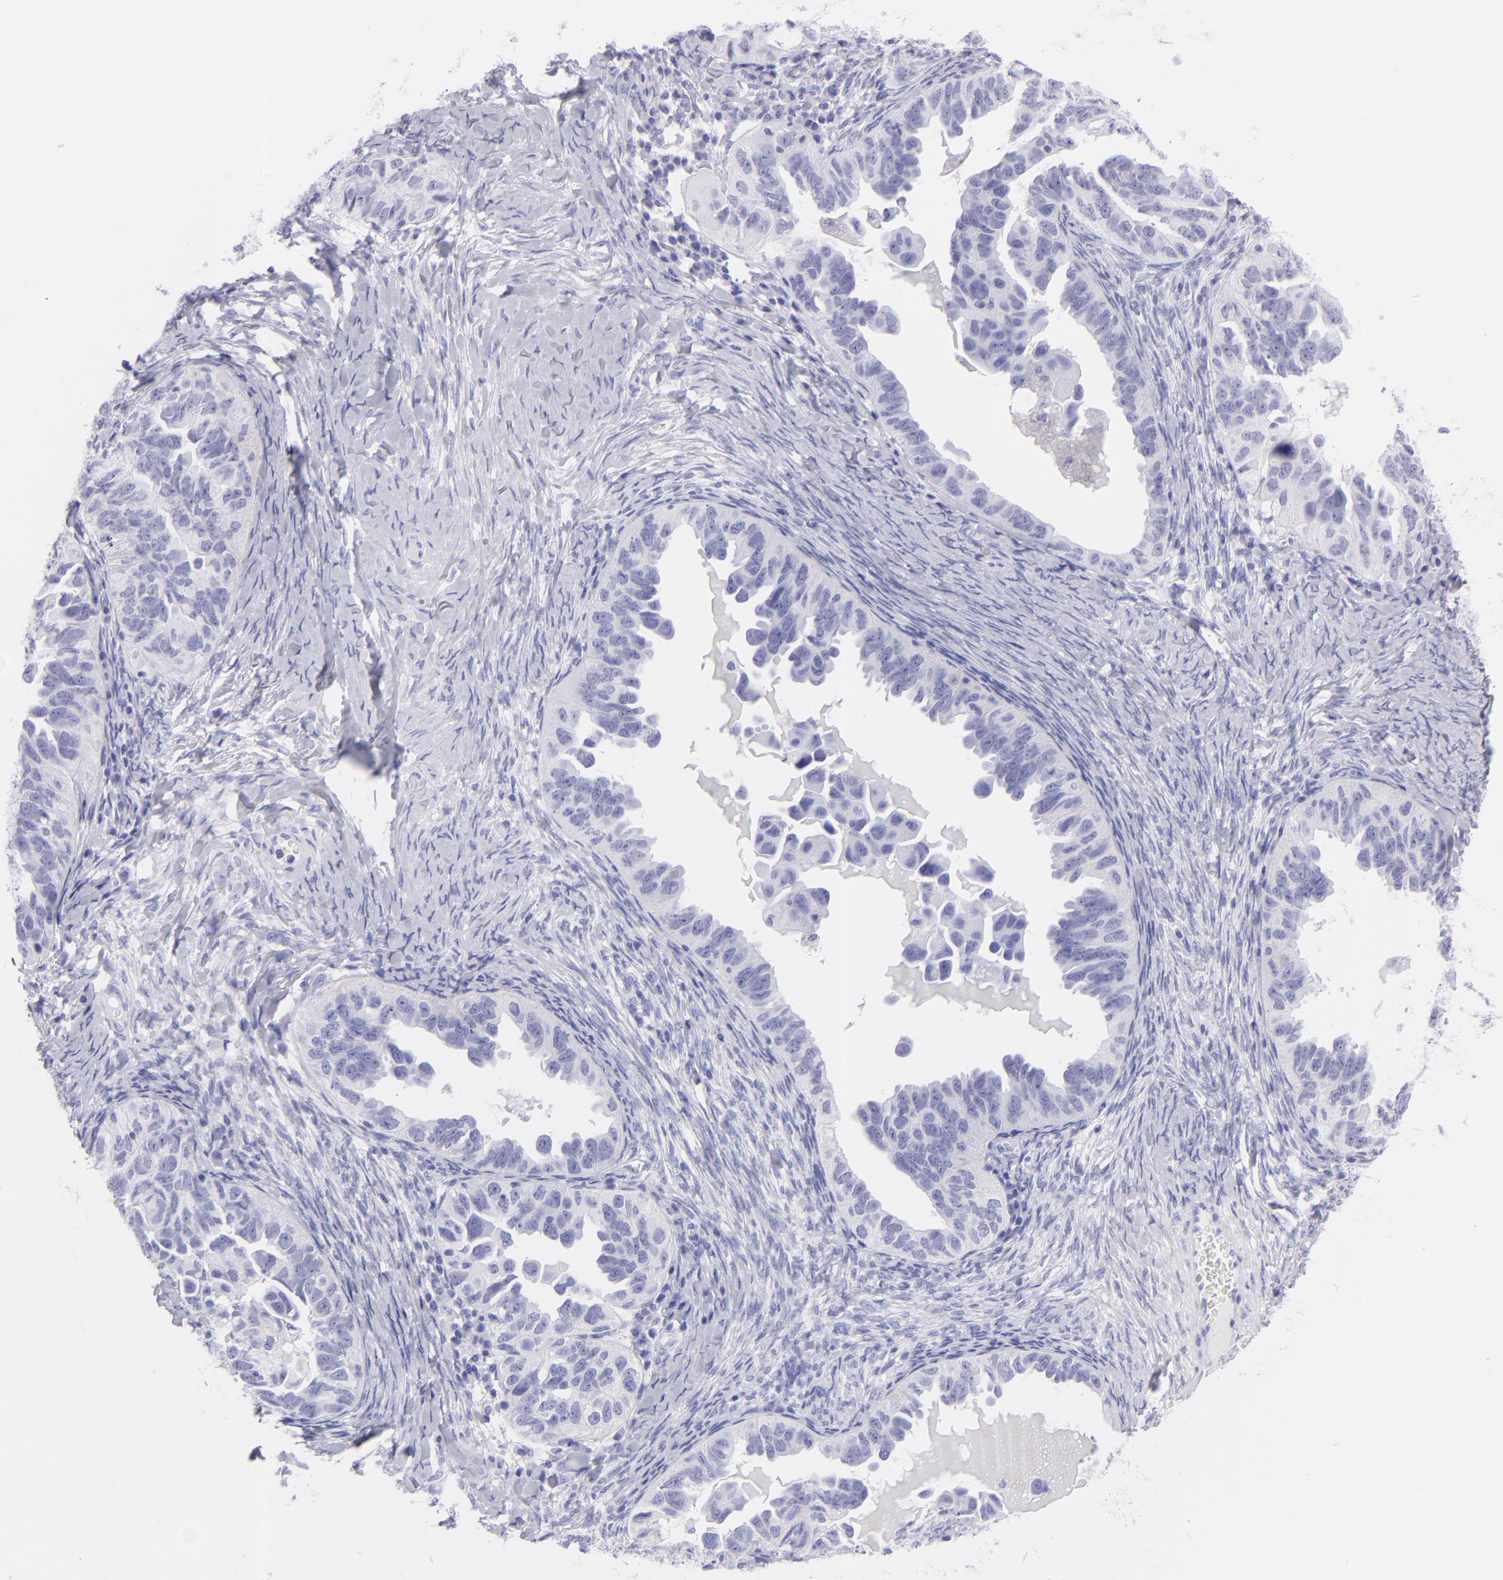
{"staining": {"intensity": "negative", "quantity": "none", "location": "none"}, "tissue": "ovarian cancer", "cell_type": "Tumor cells", "image_type": "cancer", "snomed": [{"axis": "morphology", "description": "Cystadenocarcinoma, serous, NOS"}, {"axis": "topography", "description": "Ovary"}], "caption": "Tumor cells are negative for brown protein staining in serous cystadenocarcinoma (ovarian).", "gene": "SLC1A3", "patient": {"sex": "female", "age": 82}}